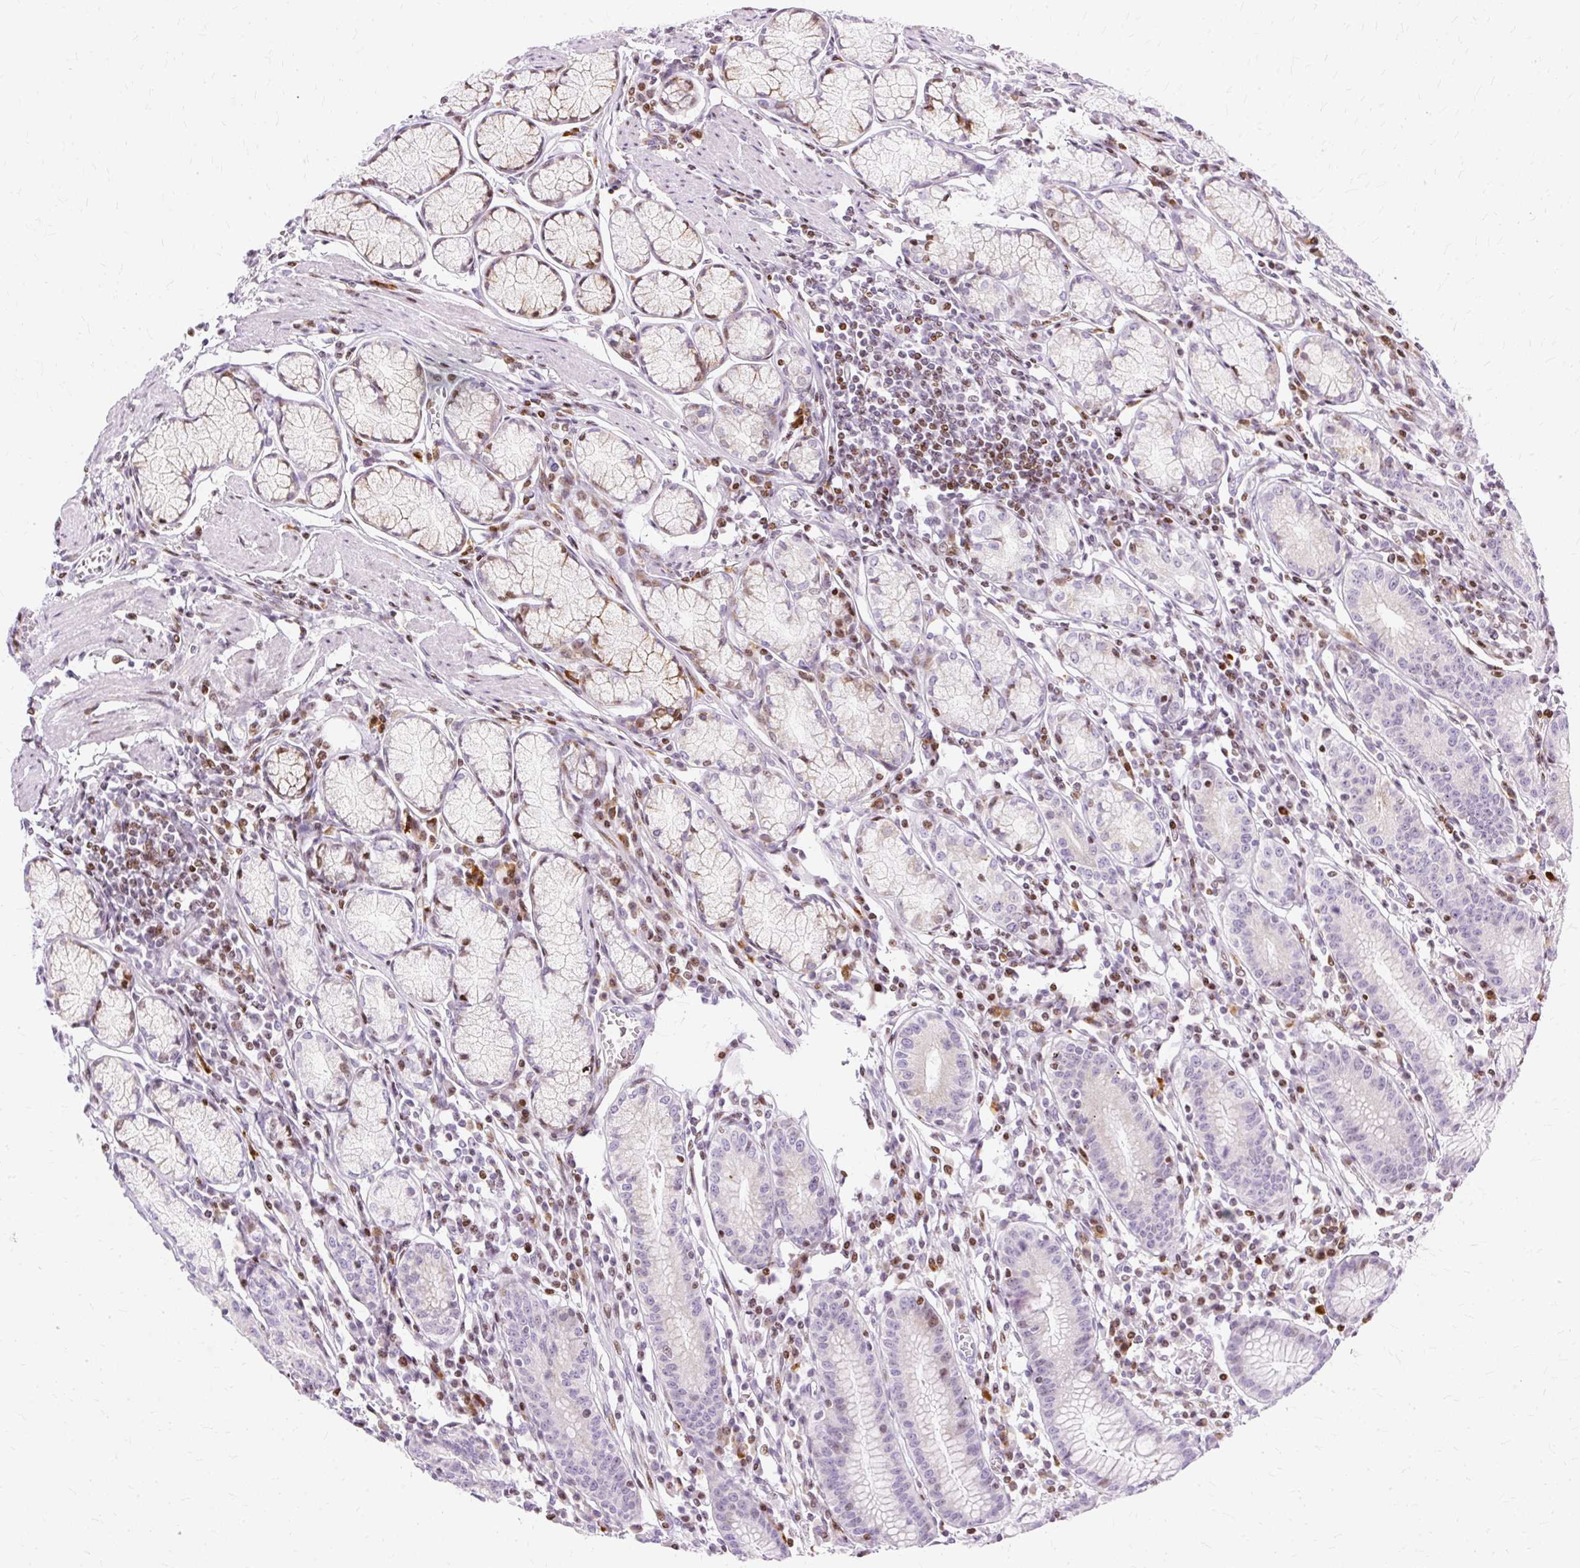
{"staining": {"intensity": "moderate", "quantity": "25%-75%", "location": "cytoplasmic/membranous,nuclear"}, "tissue": "stomach", "cell_type": "Glandular cells", "image_type": "normal", "snomed": [{"axis": "morphology", "description": "Normal tissue, NOS"}, {"axis": "topography", "description": "Stomach"}], "caption": "A micrograph of stomach stained for a protein demonstrates moderate cytoplasmic/membranous,nuclear brown staining in glandular cells. (Stains: DAB in brown, nuclei in blue, Microscopy: brightfield microscopy at high magnification).", "gene": "TMEM177", "patient": {"sex": "male", "age": 55}}